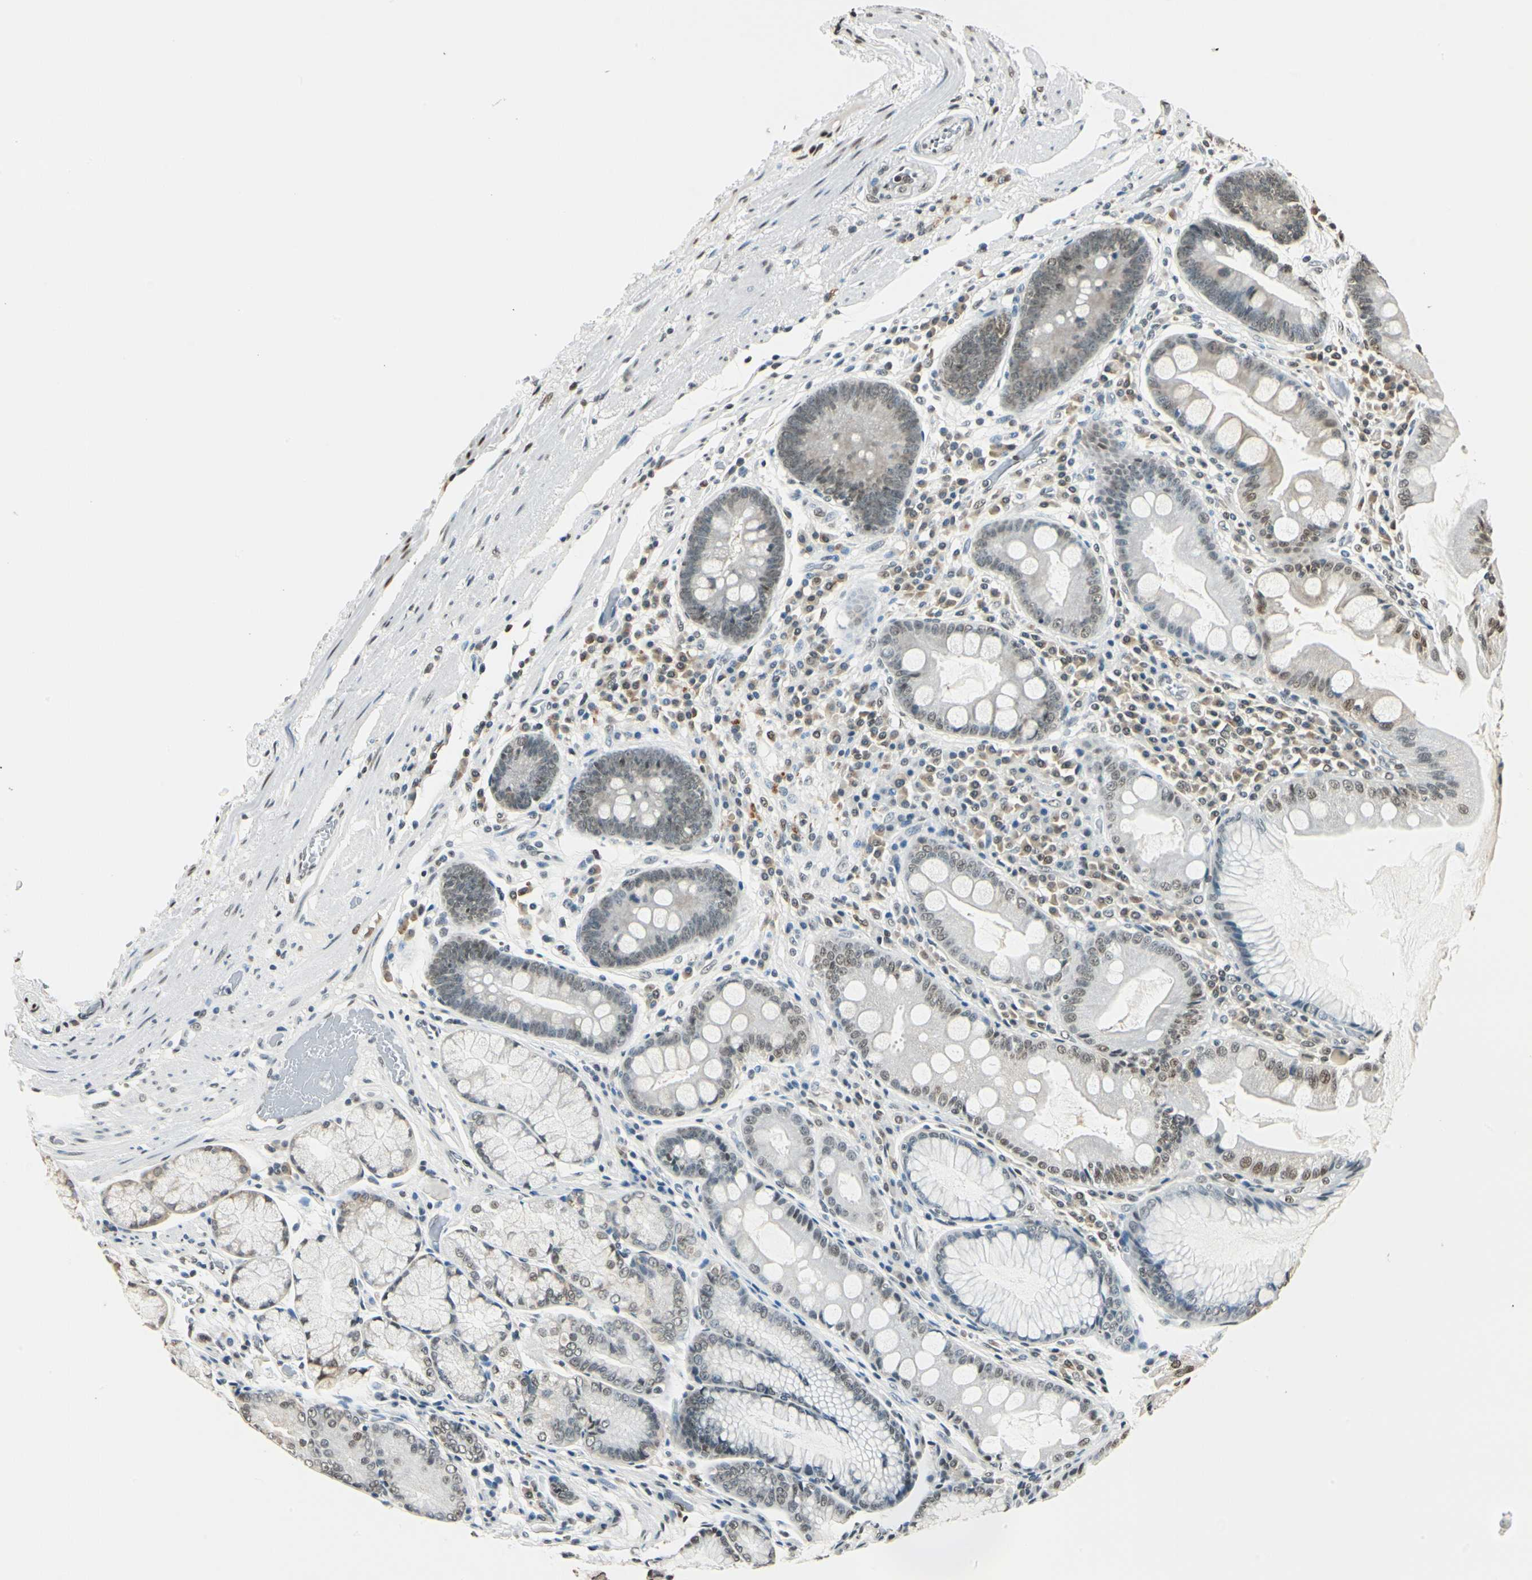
{"staining": {"intensity": "weak", "quantity": "25%-75%", "location": "cytoplasmic/membranous,nuclear"}, "tissue": "stomach", "cell_type": "Glandular cells", "image_type": "normal", "snomed": [{"axis": "morphology", "description": "Normal tissue, NOS"}, {"axis": "topography", "description": "Stomach, lower"}], "caption": "Stomach stained with immunohistochemistry (IHC) displays weak cytoplasmic/membranous,nuclear positivity in approximately 25%-75% of glandular cells. (brown staining indicates protein expression, while blue staining denotes nuclei).", "gene": "FANCG", "patient": {"sex": "female", "age": 93}}